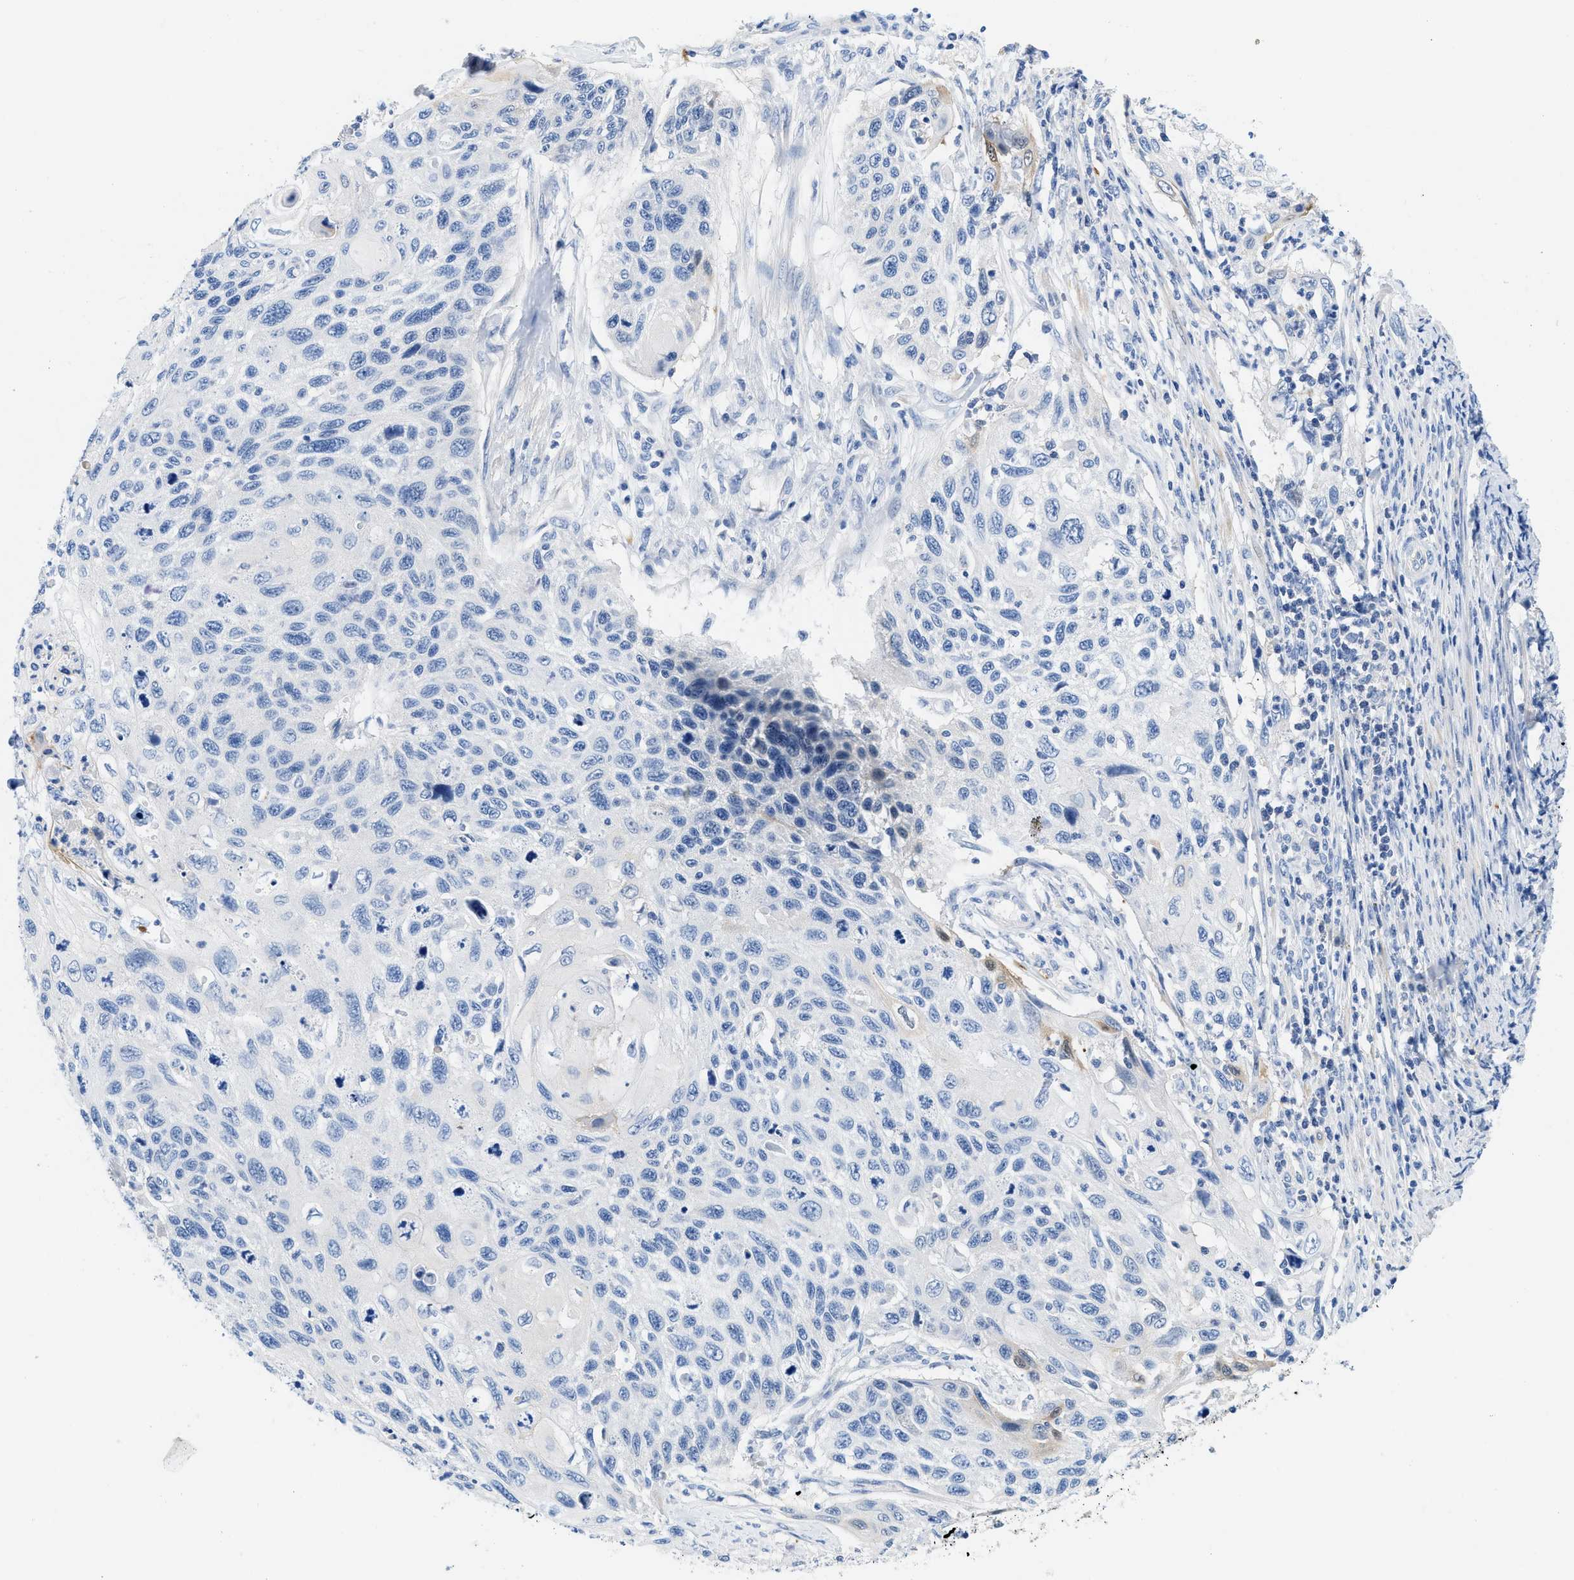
{"staining": {"intensity": "negative", "quantity": "none", "location": "none"}, "tissue": "cervical cancer", "cell_type": "Tumor cells", "image_type": "cancer", "snomed": [{"axis": "morphology", "description": "Squamous cell carcinoma, NOS"}, {"axis": "topography", "description": "Cervix"}], "caption": "Cervical cancer (squamous cell carcinoma) stained for a protein using IHC reveals no staining tumor cells.", "gene": "BPGM", "patient": {"sex": "female", "age": 70}}